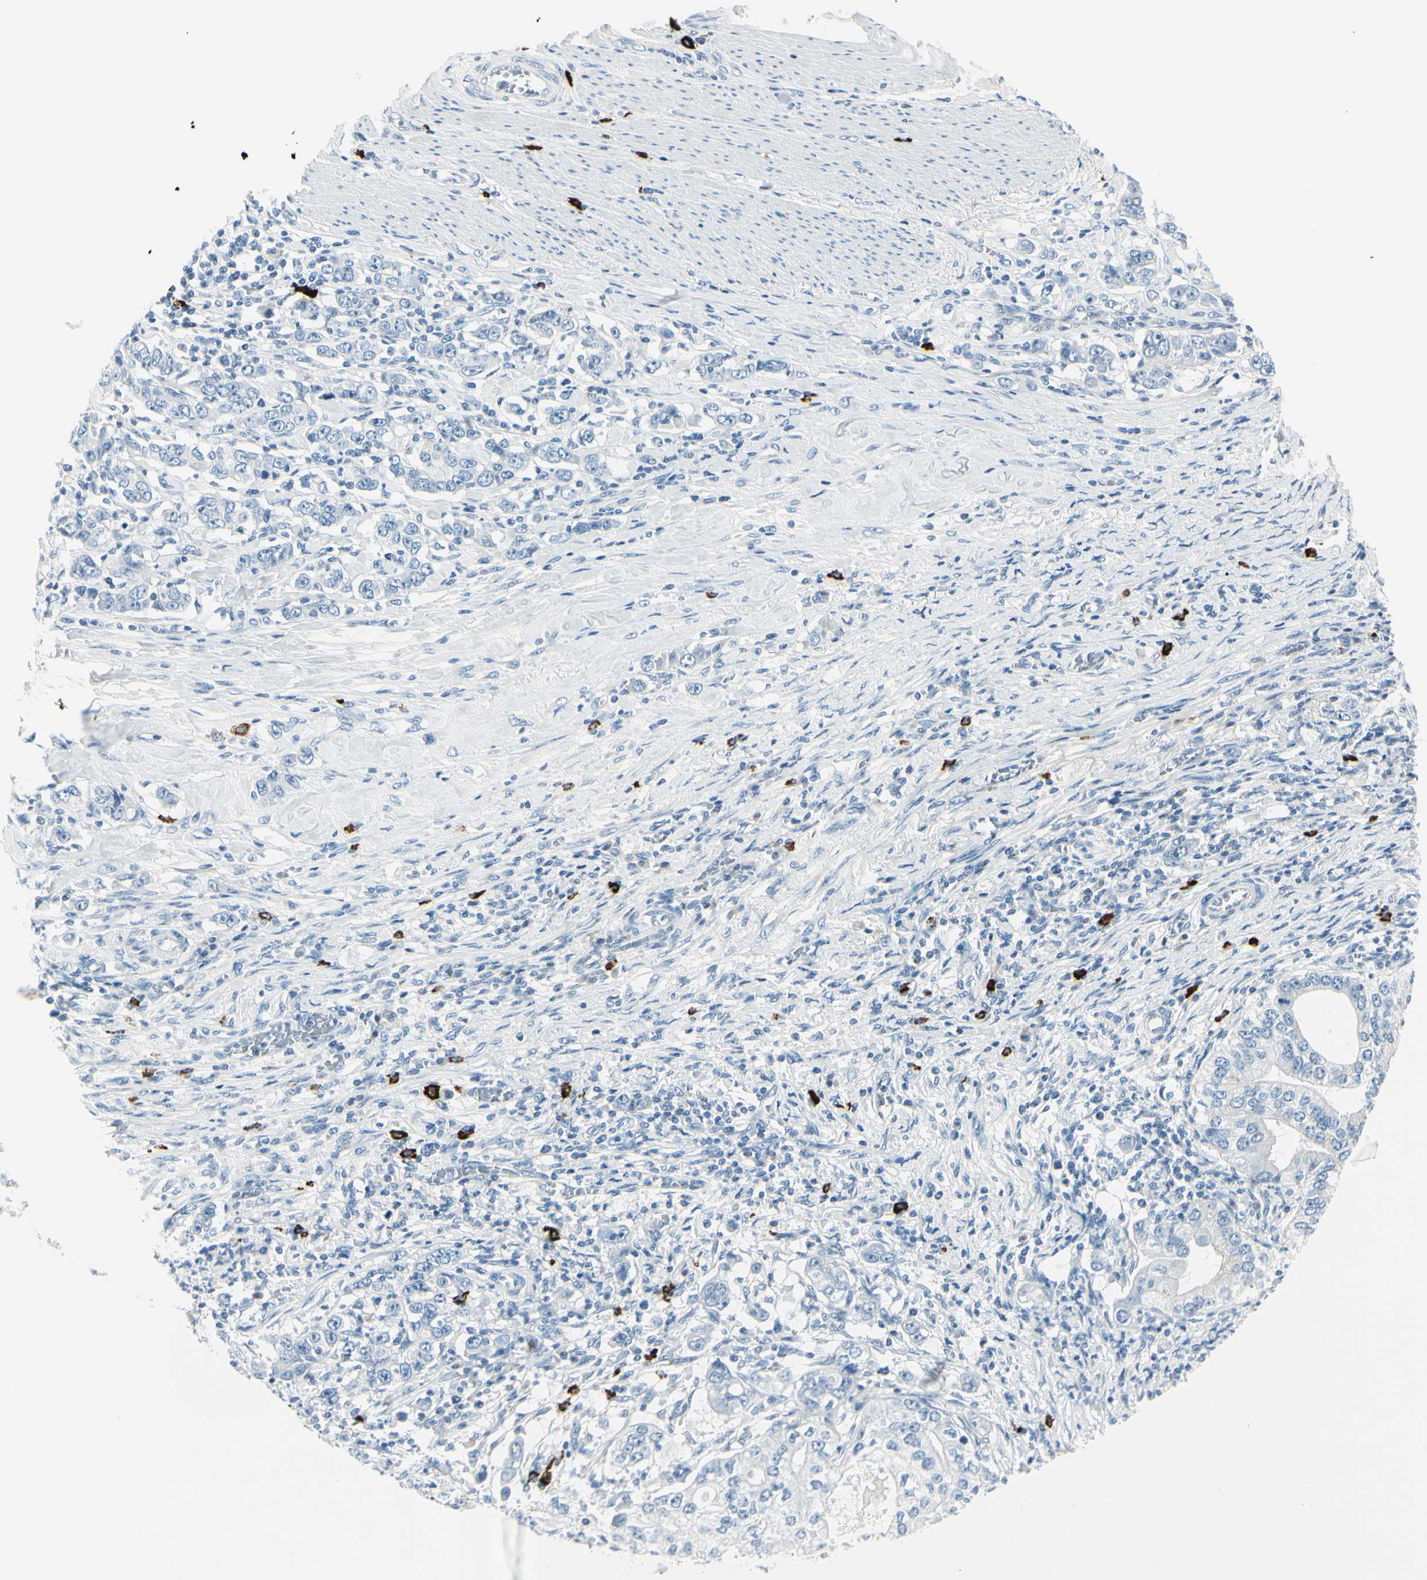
{"staining": {"intensity": "negative", "quantity": "none", "location": "none"}, "tissue": "stomach cancer", "cell_type": "Tumor cells", "image_type": "cancer", "snomed": [{"axis": "morphology", "description": "Adenocarcinoma, NOS"}, {"axis": "topography", "description": "Stomach, lower"}], "caption": "Photomicrograph shows no protein positivity in tumor cells of stomach adenocarcinoma tissue.", "gene": "DLG4", "patient": {"sex": "female", "age": 72}}